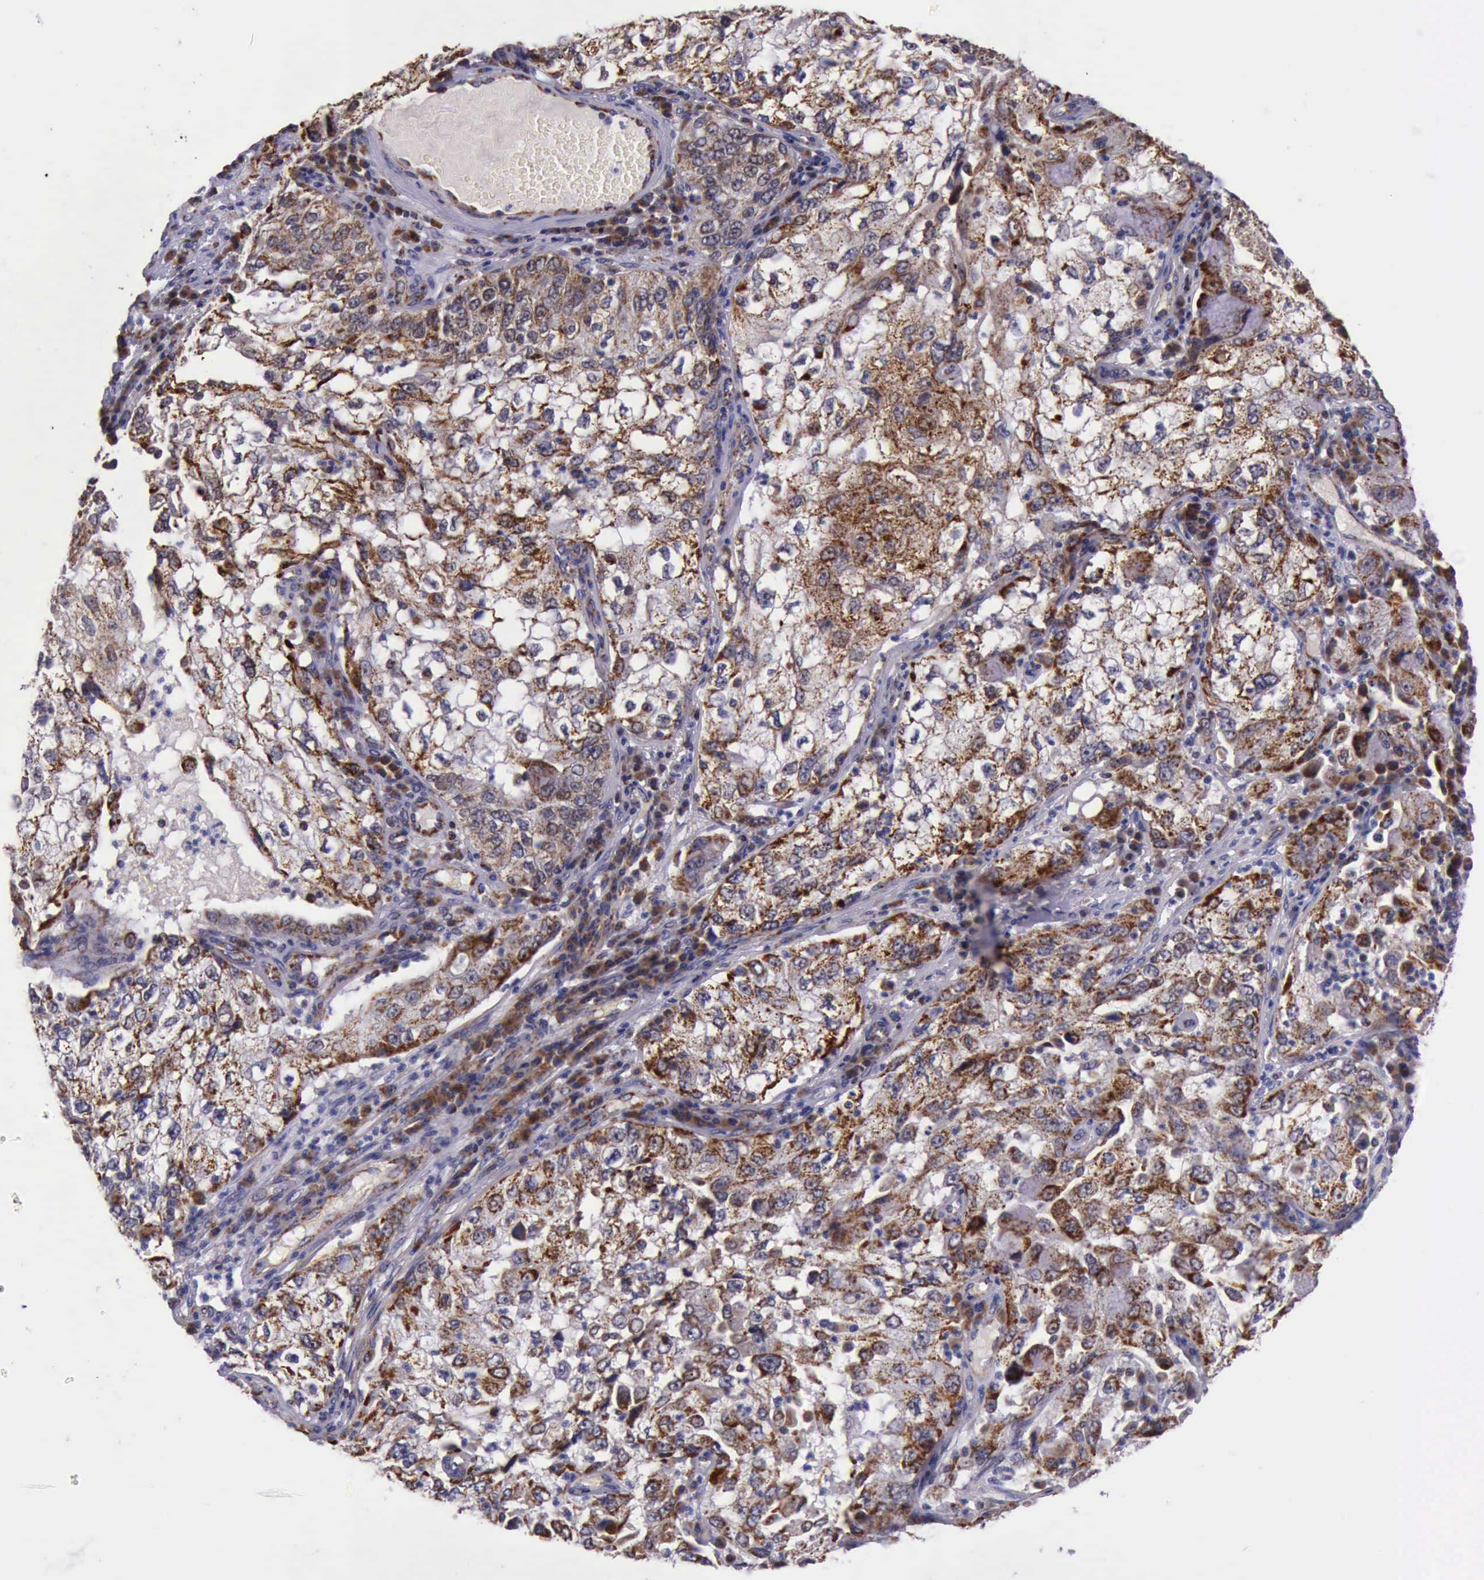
{"staining": {"intensity": "moderate", "quantity": ">75%", "location": "cytoplasmic/membranous"}, "tissue": "cervical cancer", "cell_type": "Tumor cells", "image_type": "cancer", "snomed": [{"axis": "morphology", "description": "Squamous cell carcinoma, NOS"}, {"axis": "topography", "description": "Cervix"}], "caption": "Cervical squamous cell carcinoma stained for a protein shows moderate cytoplasmic/membranous positivity in tumor cells.", "gene": "TXN2", "patient": {"sex": "female", "age": 36}}